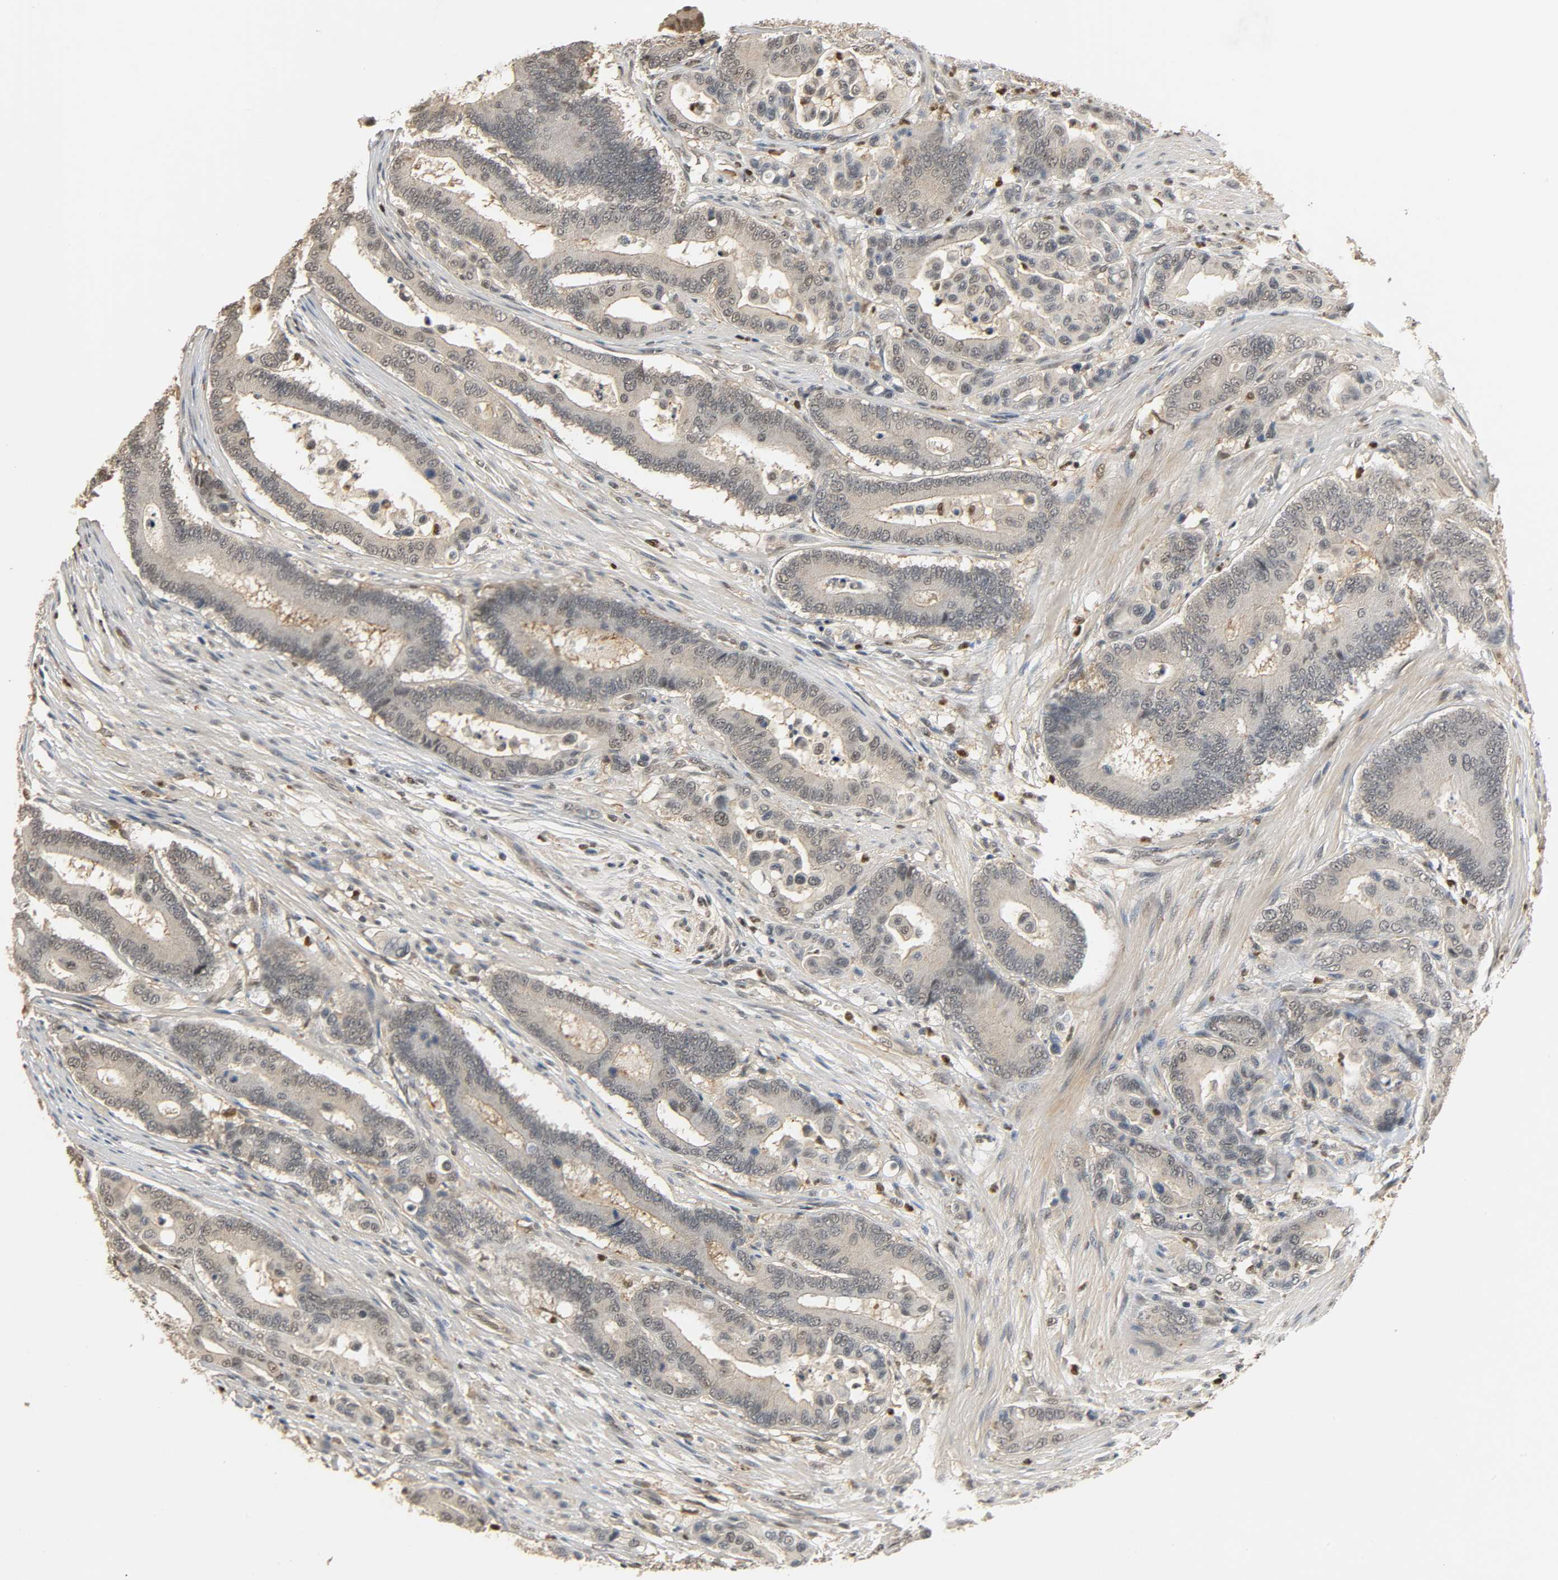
{"staining": {"intensity": "negative", "quantity": "none", "location": "none"}, "tissue": "colorectal cancer", "cell_type": "Tumor cells", "image_type": "cancer", "snomed": [{"axis": "morphology", "description": "Normal tissue, NOS"}, {"axis": "morphology", "description": "Adenocarcinoma, NOS"}, {"axis": "topography", "description": "Colon"}], "caption": "Photomicrograph shows no significant protein staining in tumor cells of adenocarcinoma (colorectal). (Brightfield microscopy of DAB (3,3'-diaminobenzidine) immunohistochemistry at high magnification).", "gene": "ZFPM2", "patient": {"sex": "male", "age": 82}}